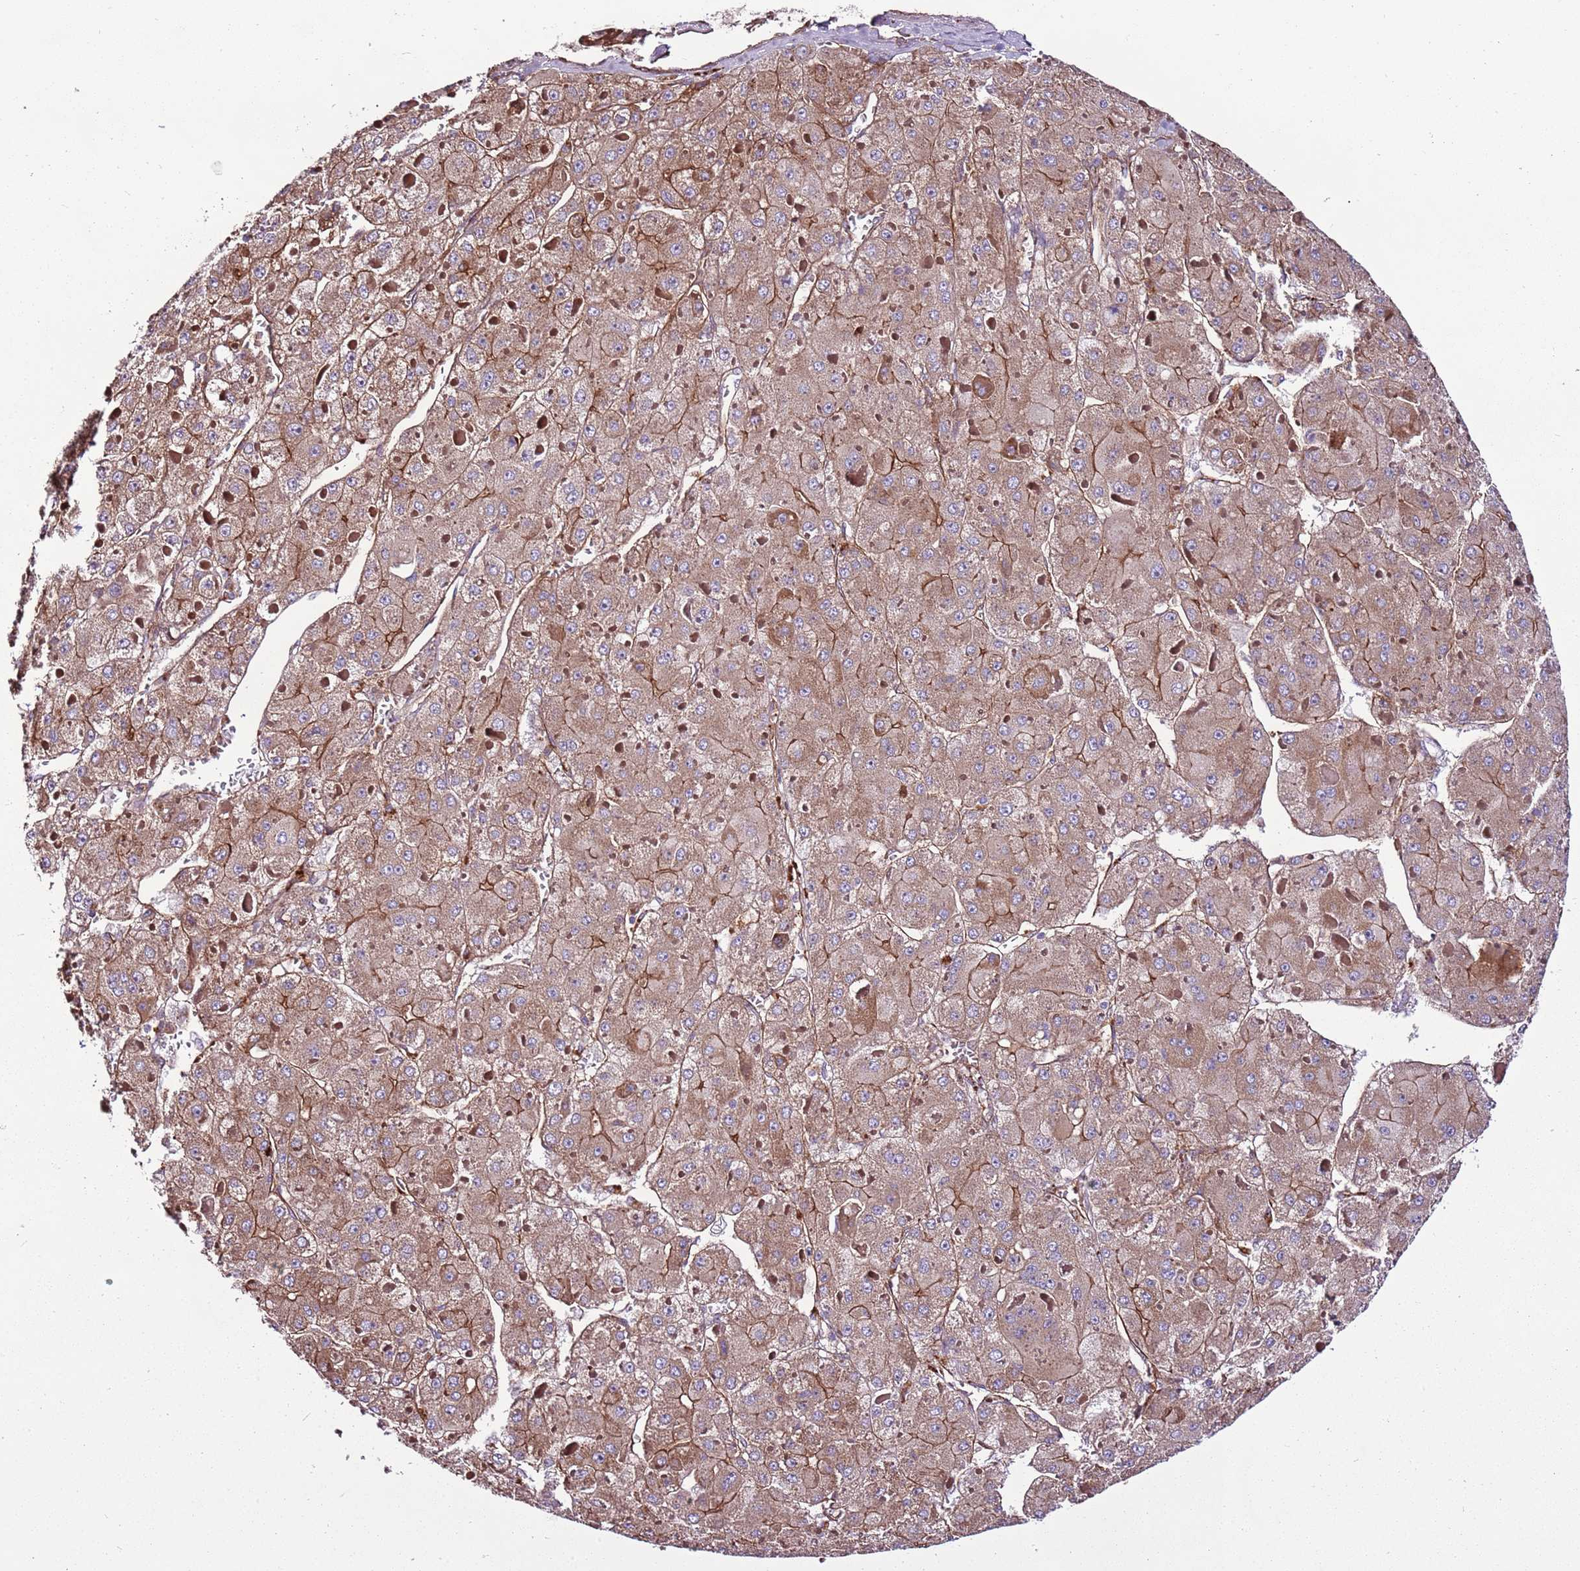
{"staining": {"intensity": "moderate", "quantity": "25%-75%", "location": "cytoplasmic/membranous"}, "tissue": "liver cancer", "cell_type": "Tumor cells", "image_type": "cancer", "snomed": [{"axis": "morphology", "description": "Carcinoma, Hepatocellular, NOS"}, {"axis": "topography", "description": "Liver"}], "caption": "IHC image of hepatocellular carcinoma (liver) stained for a protein (brown), which exhibits medium levels of moderate cytoplasmic/membranous positivity in approximately 25%-75% of tumor cells.", "gene": "ZNF827", "patient": {"sex": "female", "age": 73}}